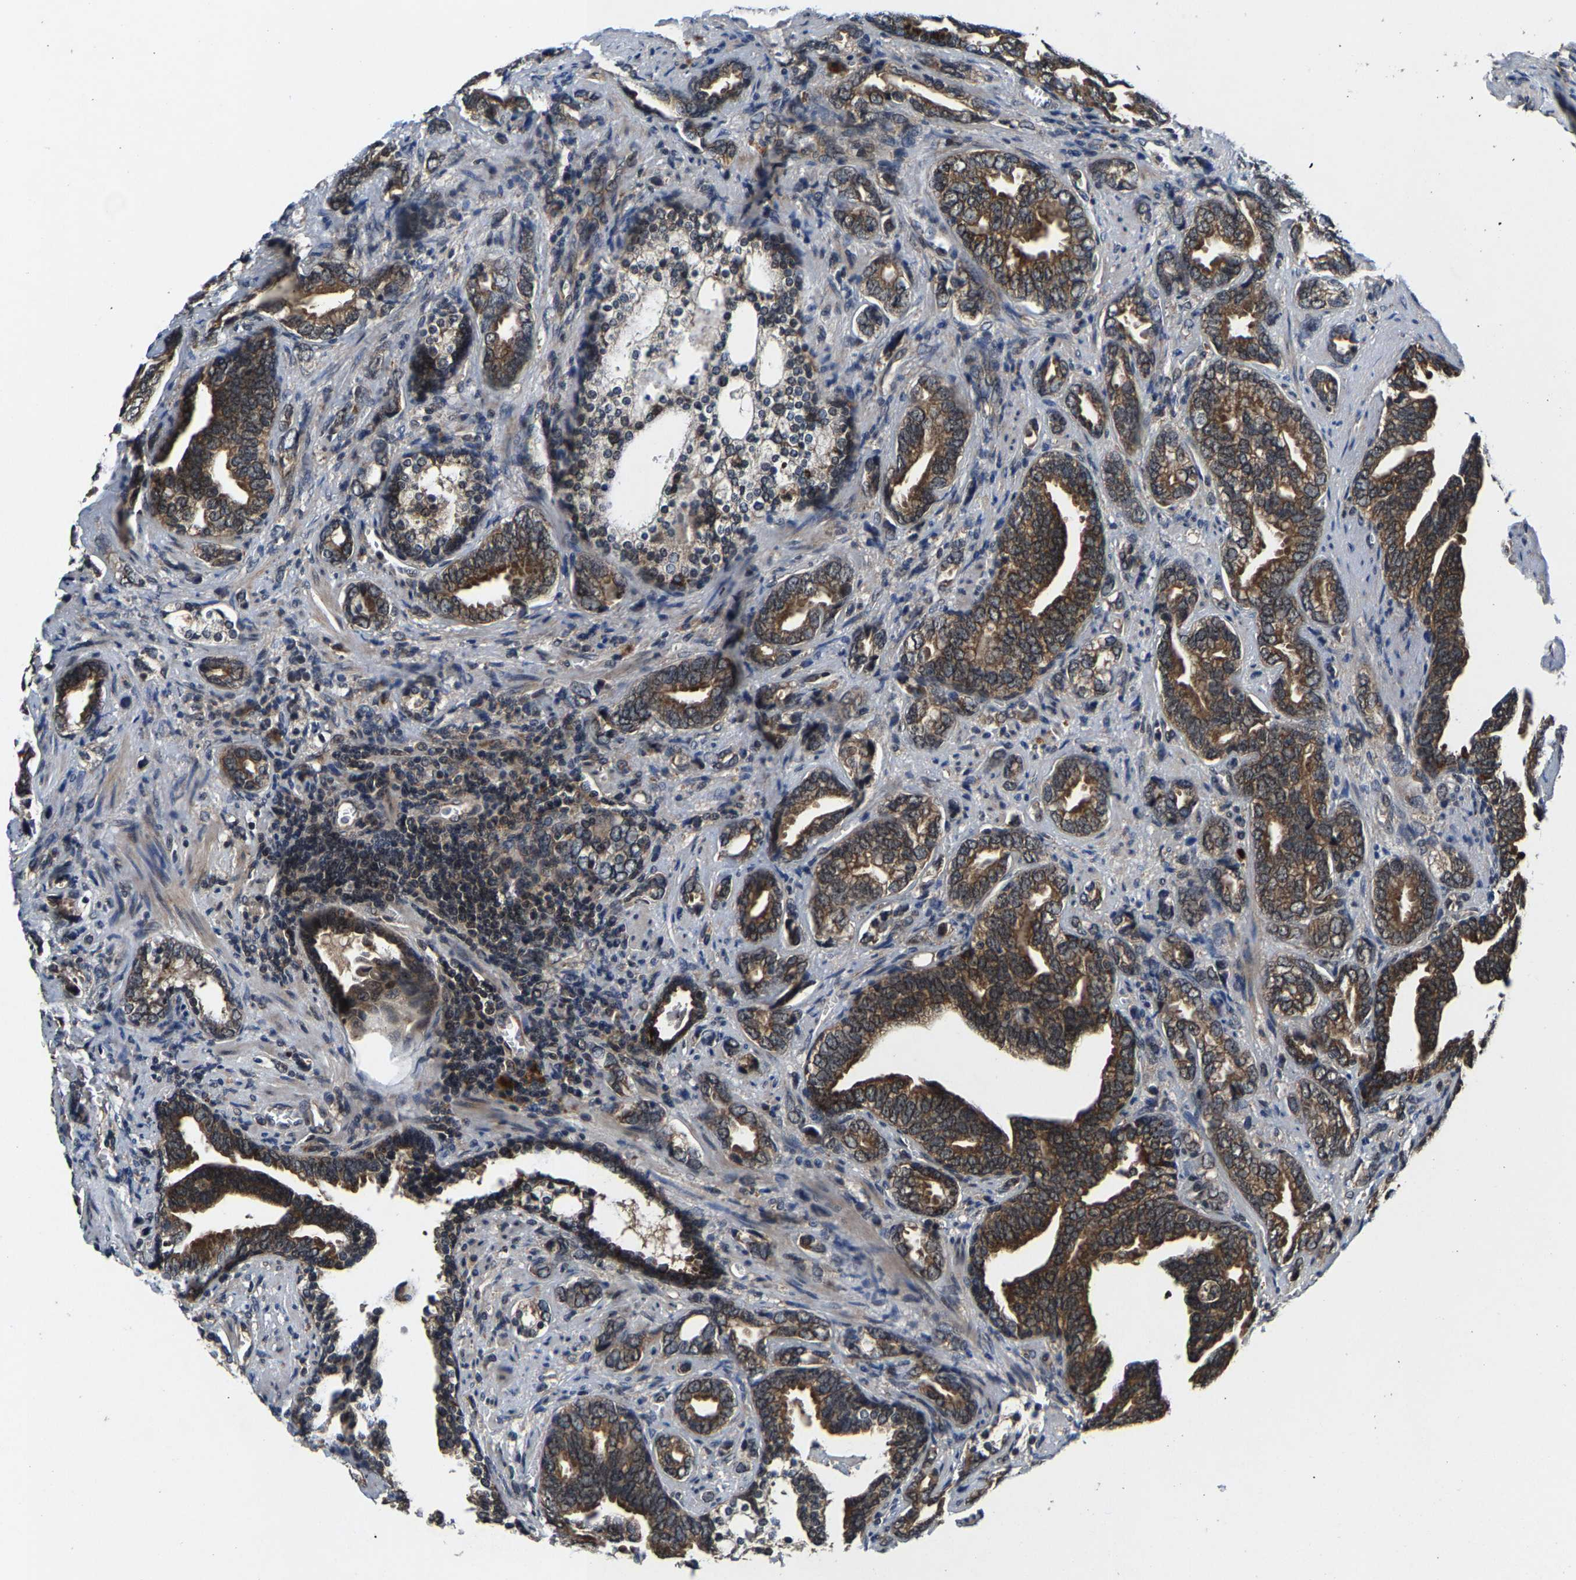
{"staining": {"intensity": "strong", "quantity": ">75%", "location": "cytoplasmic/membranous"}, "tissue": "prostate cancer", "cell_type": "Tumor cells", "image_type": "cancer", "snomed": [{"axis": "morphology", "description": "Adenocarcinoma, Medium grade"}, {"axis": "topography", "description": "Prostate"}], "caption": "Strong cytoplasmic/membranous positivity is seen in about >75% of tumor cells in prostate cancer (adenocarcinoma (medium-grade)).", "gene": "HUWE1", "patient": {"sex": "male", "age": 67}}